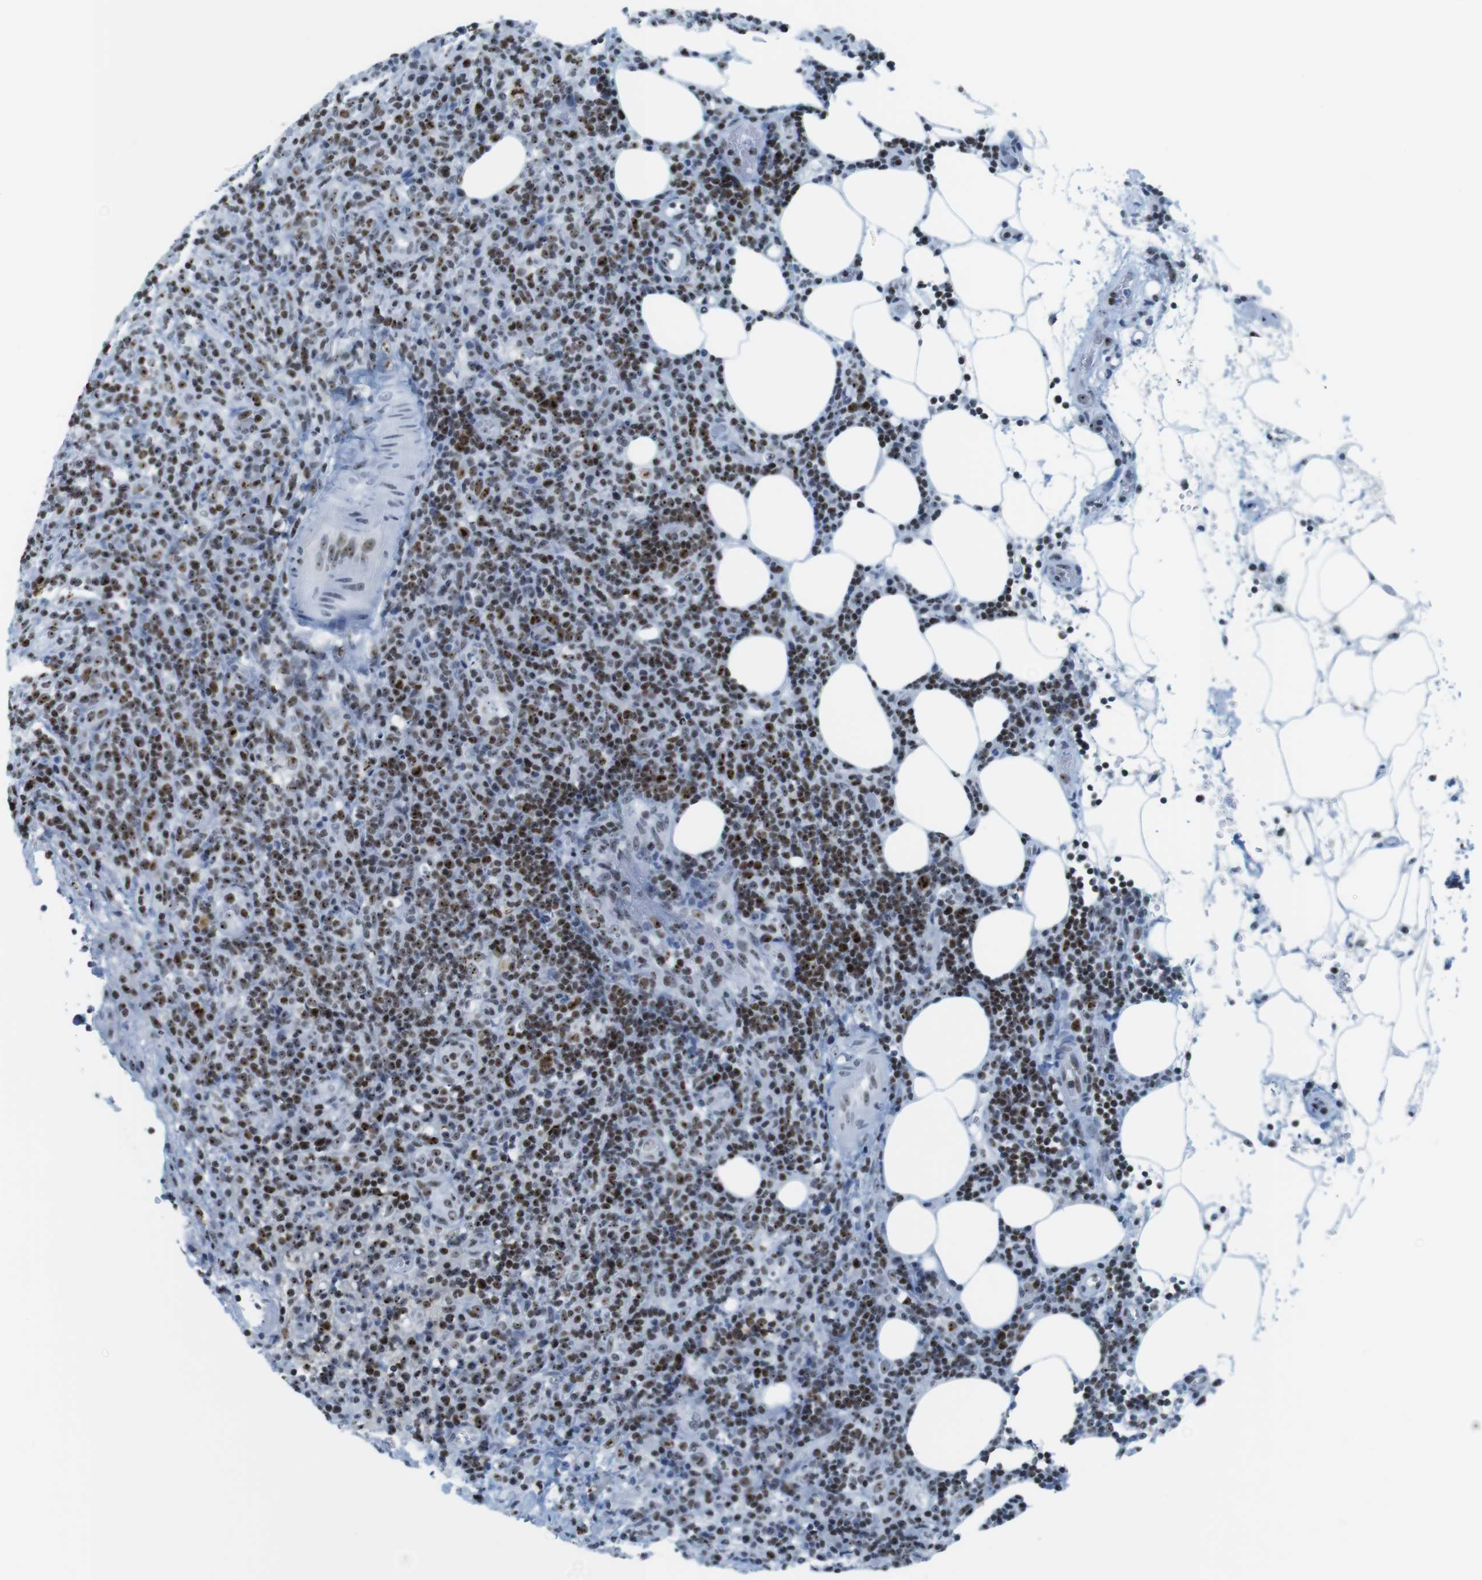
{"staining": {"intensity": "strong", "quantity": "25%-75%", "location": "nuclear"}, "tissue": "lymphoma", "cell_type": "Tumor cells", "image_type": "cancer", "snomed": [{"axis": "morphology", "description": "Malignant lymphoma, non-Hodgkin's type, High grade"}, {"axis": "topography", "description": "Lymph node"}], "caption": "Protein expression analysis of lymphoma displays strong nuclear positivity in about 25%-75% of tumor cells. Using DAB (brown) and hematoxylin (blue) stains, captured at high magnification using brightfield microscopy.", "gene": "NIFK", "patient": {"sex": "female", "age": 76}}